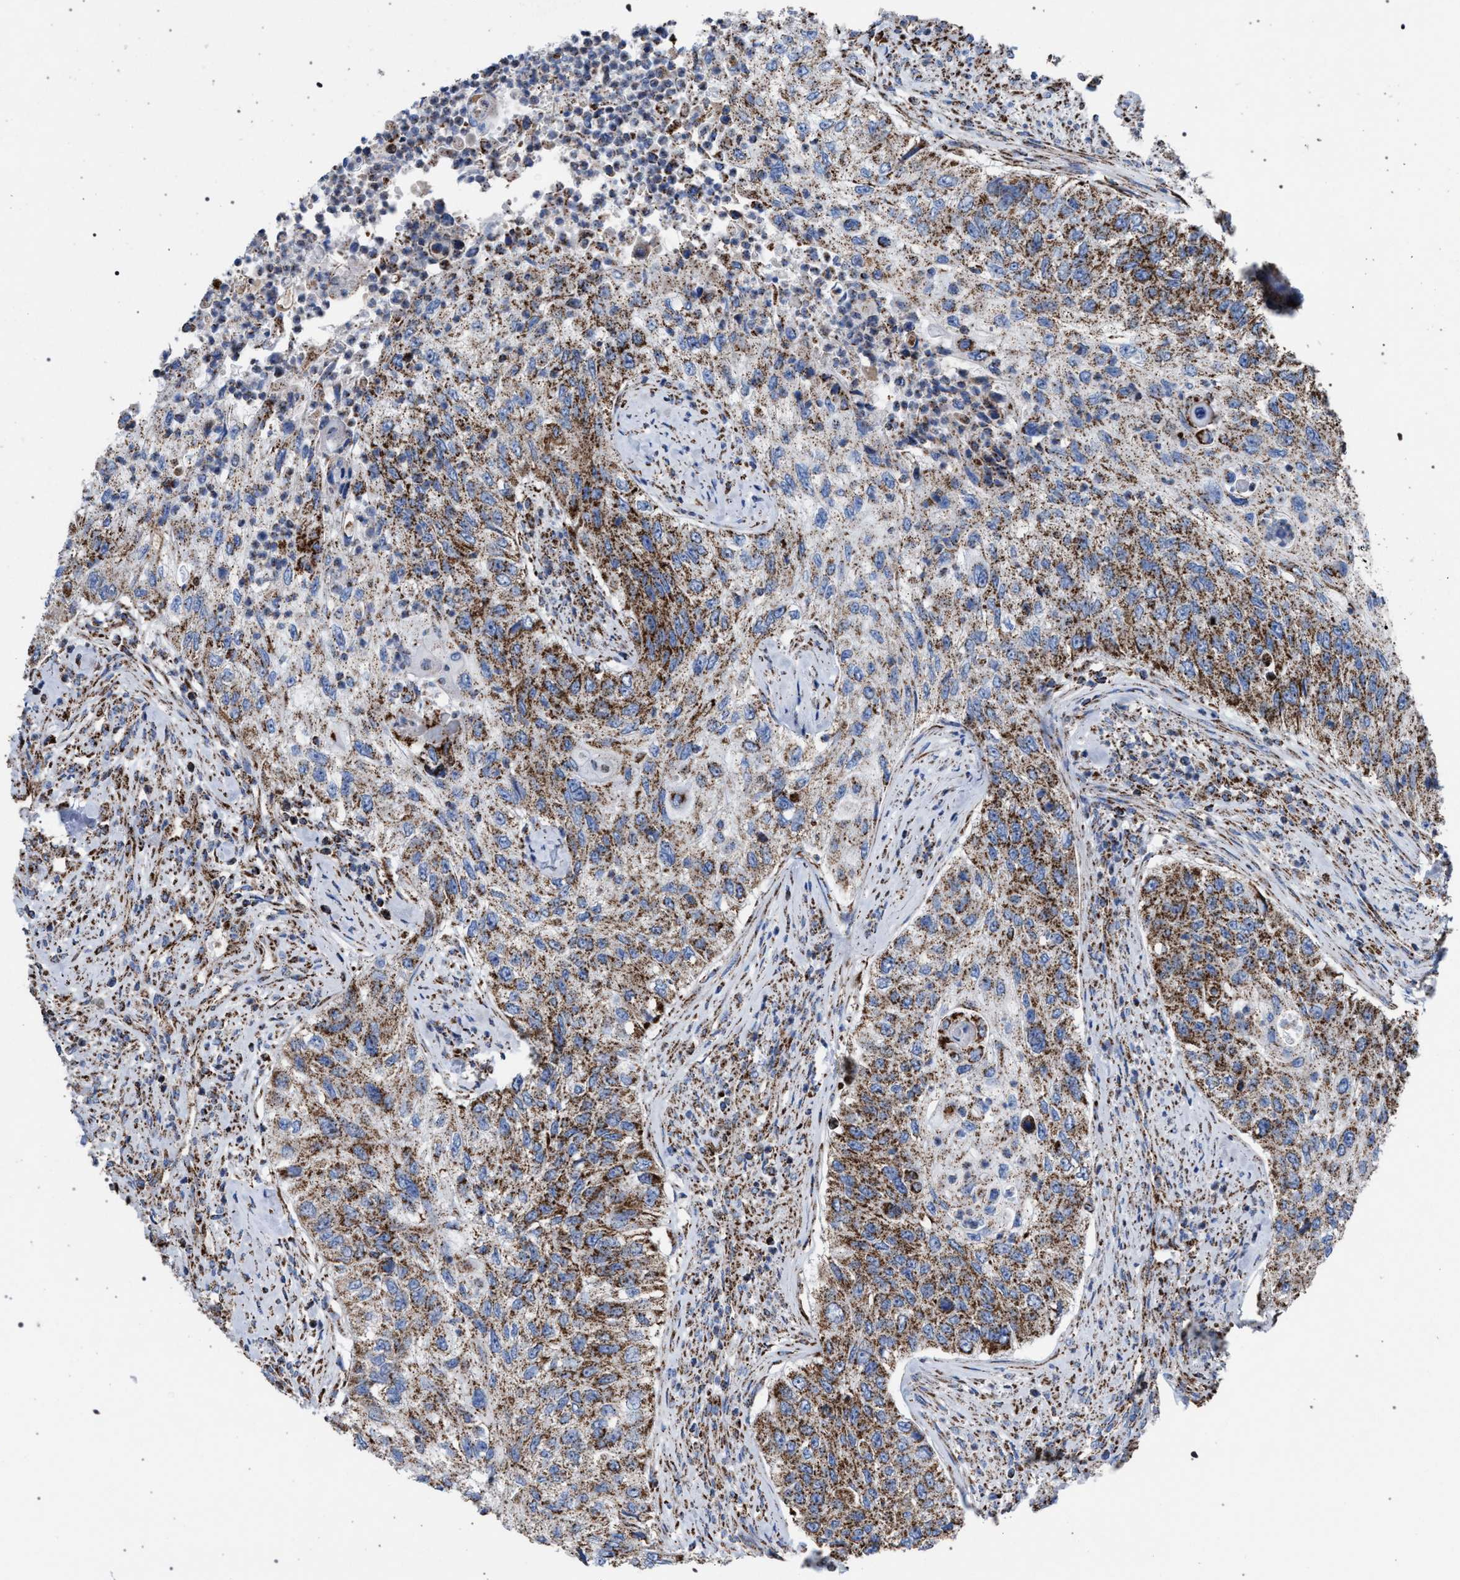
{"staining": {"intensity": "moderate", "quantity": ">75%", "location": "cytoplasmic/membranous"}, "tissue": "urothelial cancer", "cell_type": "Tumor cells", "image_type": "cancer", "snomed": [{"axis": "morphology", "description": "Urothelial carcinoma, High grade"}, {"axis": "topography", "description": "Urinary bladder"}], "caption": "DAB (3,3'-diaminobenzidine) immunohistochemical staining of human urothelial carcinoma (high-grade) demonstrates moderate cytoplasmic/membranous protein expression in approximately >75% of tumor cells. Immunohistochemistry stains the protein in brown and the nuclei are stained blue.", "gene": "VPS13A", "patient": {"sex": "female", "age": 60}}